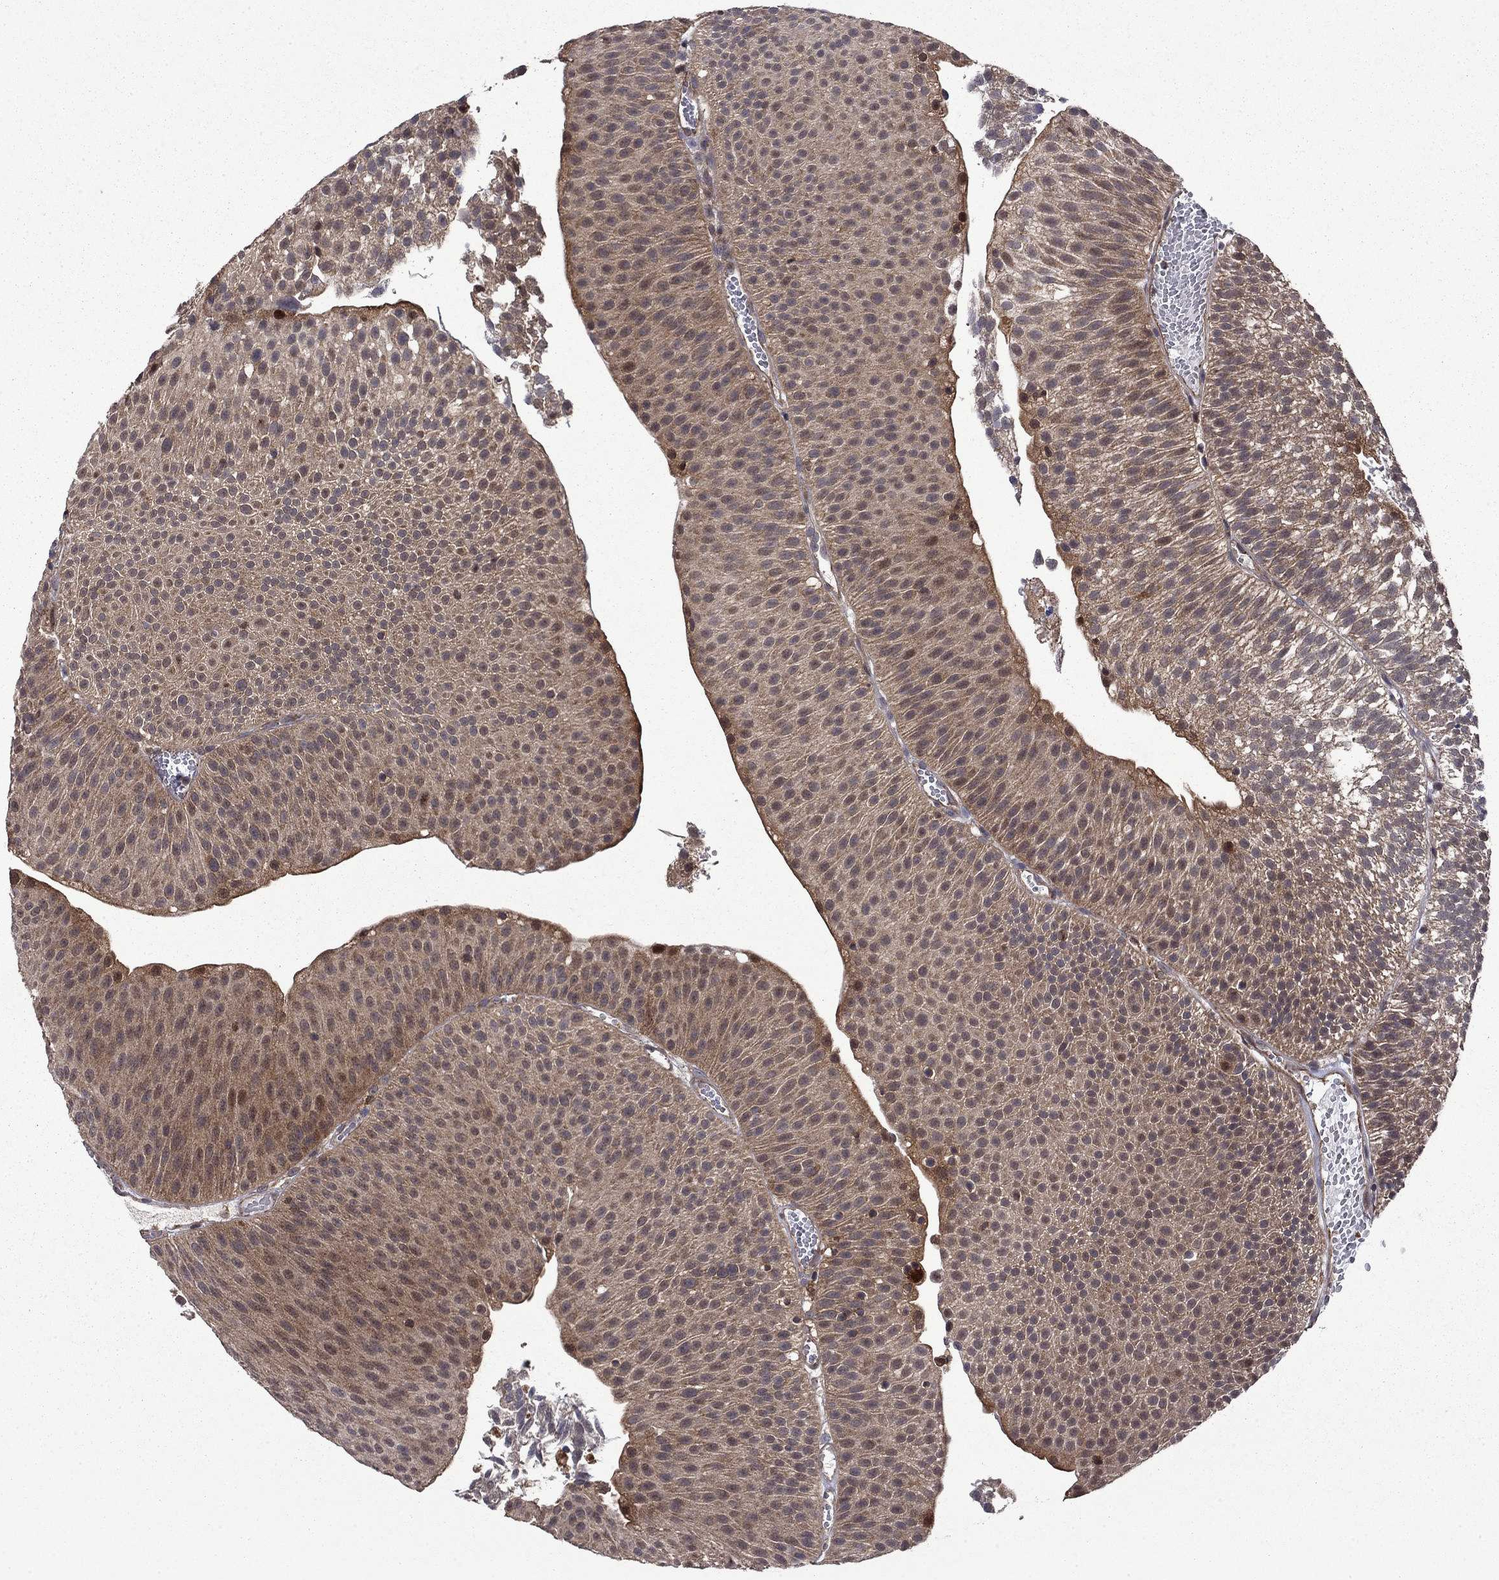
{"staining": {"intensity": "weak", "quantity": ">75%", "location": "cytoplasmic/membranous"}, "tissue": "urothelial cancer", "cell_type": "Tumor cells", "image_type": "cancer", "snomed": [{"axis": "morphology", "description": "Urothelial carcinoma, Low grade"}, {"axis": "topography", "description": "Urinary bladder"}], "caption": "This is a histology image of immunohistochemistry staining of urothelial cancer, which shows weak expression in the cytoplasmic/membranous of tumor cells.", "gene": "TPMT", "patient": {"sex": "male", "age": 65}}